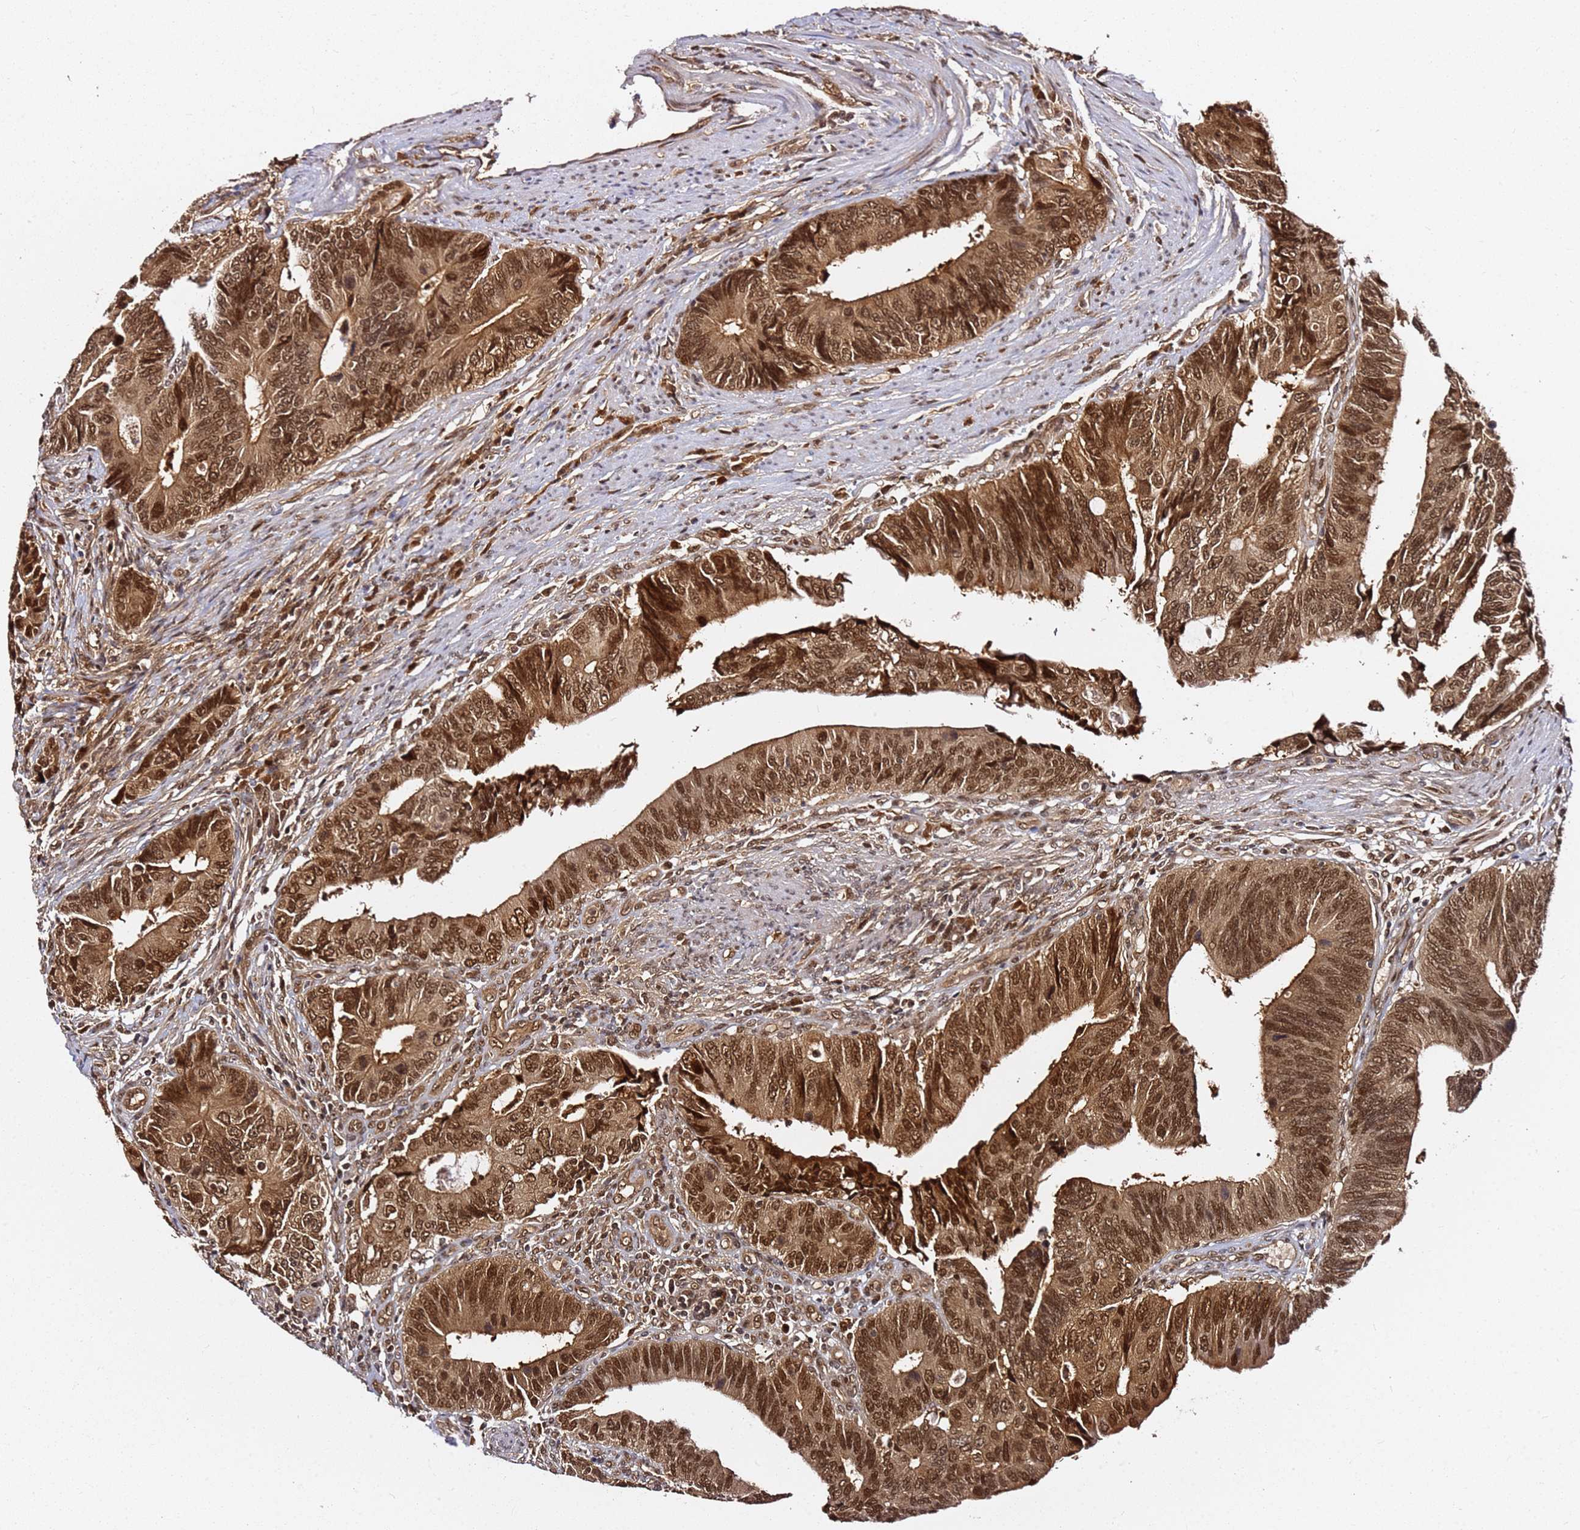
{"staining": {"intensity": "moderate", "quantity": ">75%", "location": "cytoplasmic/membranous,nuclear"}, "tissue": "colorectal cancer", "cell_type": "Tumor cells", "image_type": "cancer", "snomed": [{"axis": "morphology", "description": "Adenocarcinoma, NOS"}, {"axis": "topography", "description": "Colon"}], "caption": "Moderate cytoplasmic/membranous and nuclear protein staining is appreciated in about >75% of tumor cells in colorectal adenocarcinoma.", "gene": "RGS18", "patient": {"sex": "male", "age": 87}}